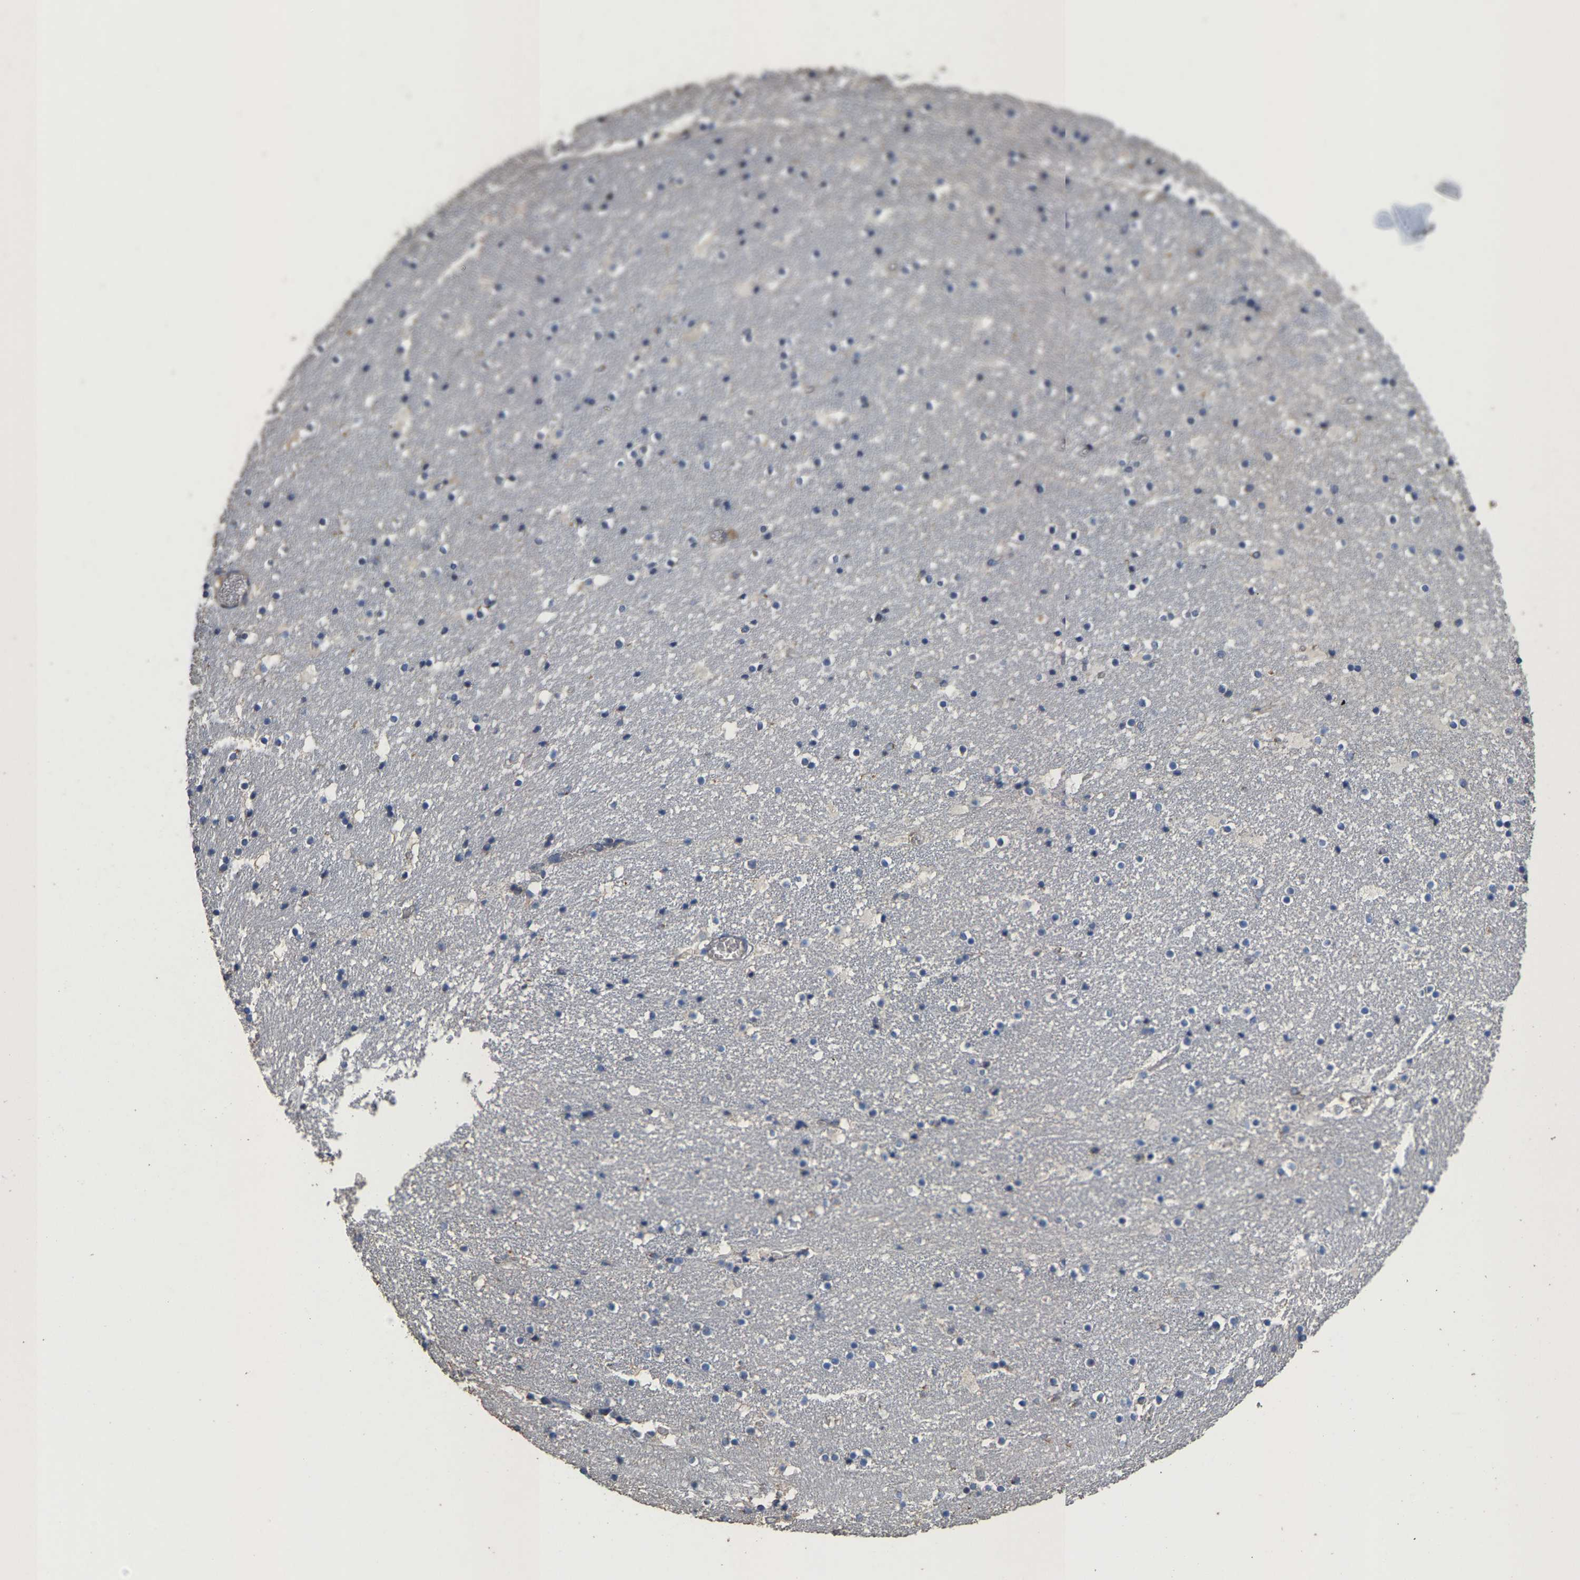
{"staining": {"intensity": "negative", "quantity": "none", "location": "none"}, "tissue": "caudate", "cell_type": "Glial cells", "image_type": "normal", "snomed": [{"axis": "morphology", "description": "Normal tissue, NOS"}, {"axis": "topography", "description": "Lateral ventricle wall"}], "caption": "High power microscopy image of an immunohistochemistry photomicrograph of benign caudate, revealing no significant expression in glial cells. (DAB (3,3'-diaminobenzidine) immunohistochemistry (IHC) visualized using brightfield microscopy, high magnification).", "gene": "TDRKH", "patient": {"sex": "male", "age": 45}}